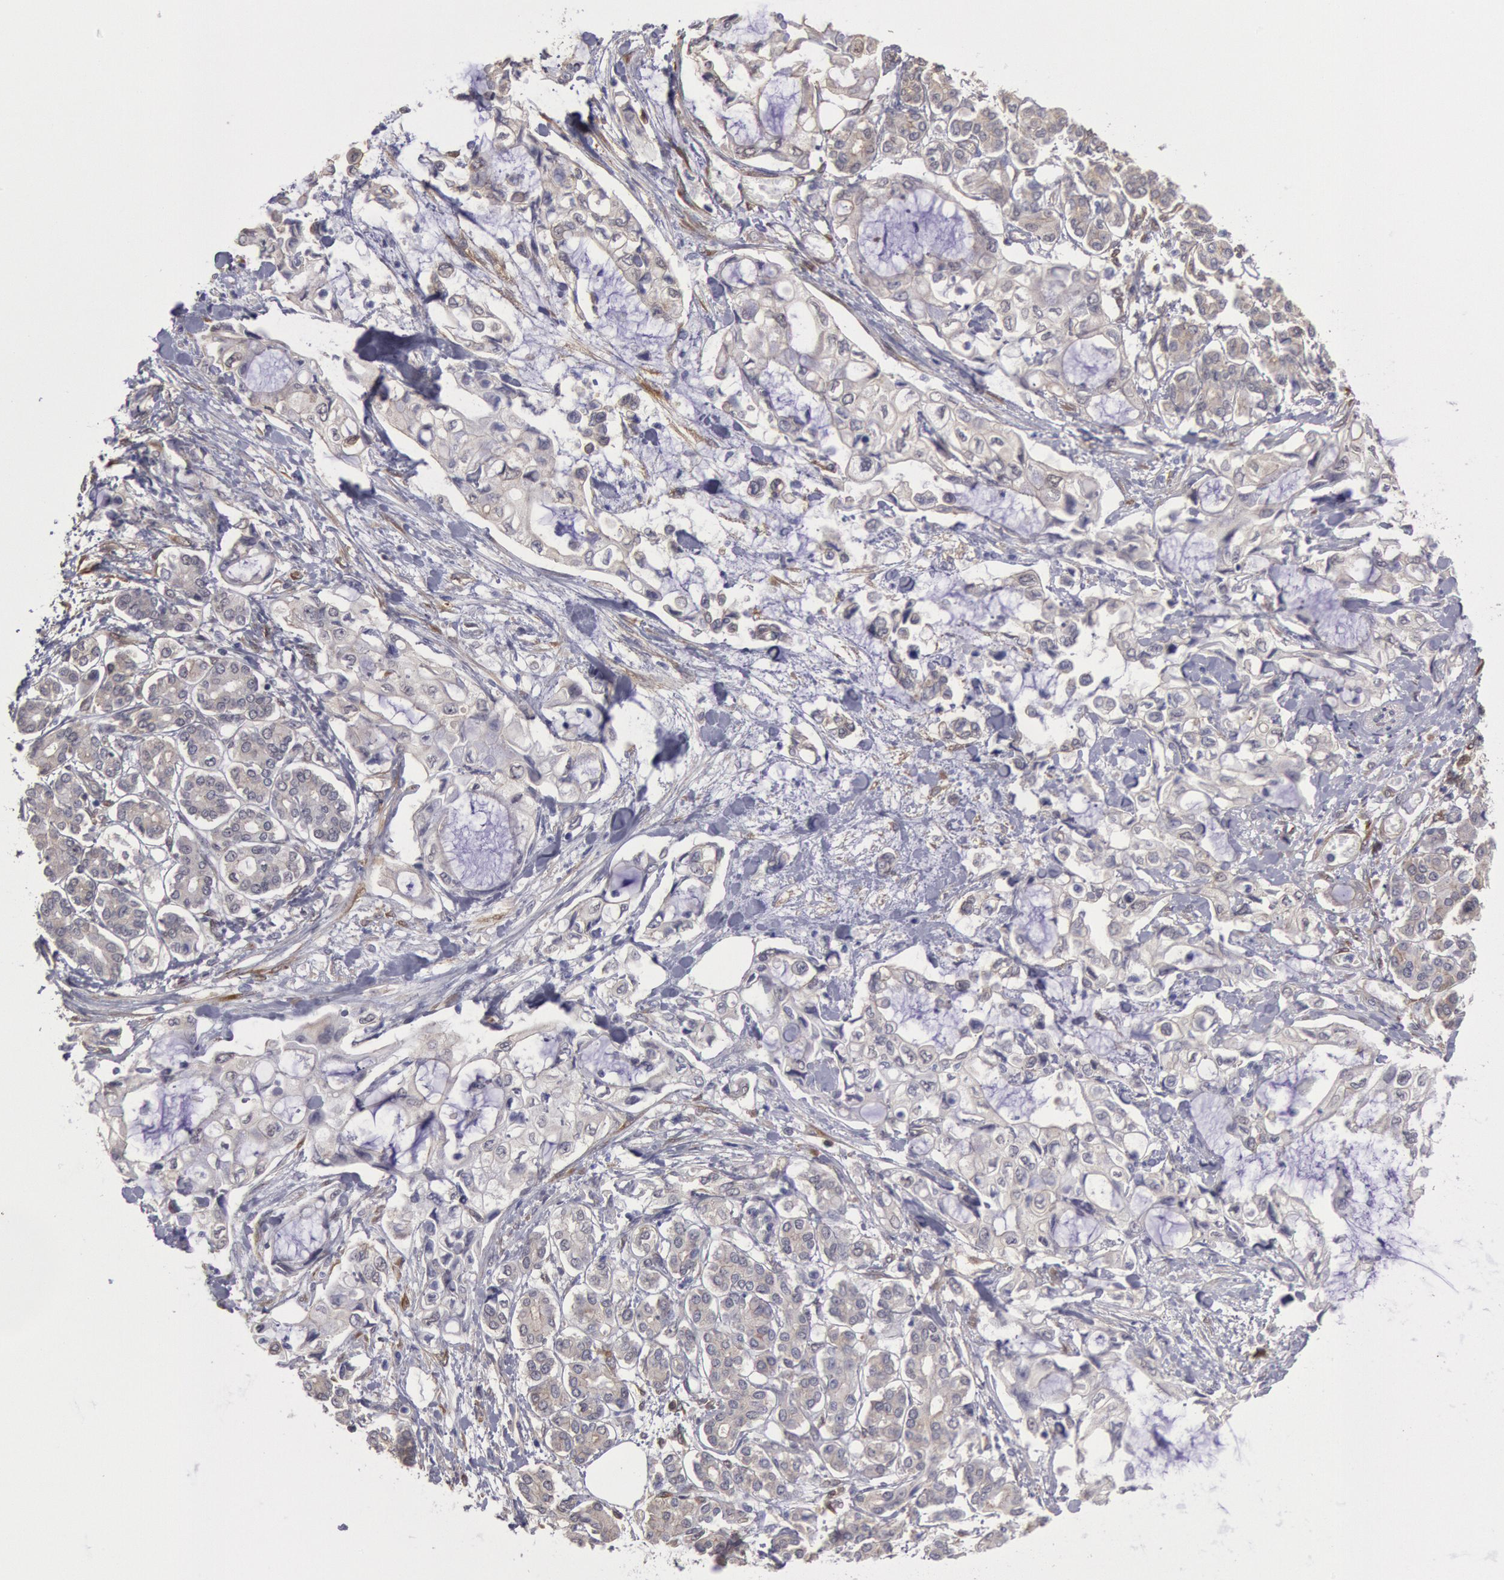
{"staining": {"intensity": "negative", "quantity": "none", "location": "none"}, "tissue": "pancreatic cancer", "cell_type": "Tumor cells", "image_type": "cancer", "snomed": [{"axis": "morphology", "description": "Adenocarcinoma, NOS"}, {"axis": "topography", "description": "Pancreas"}], "caption": "Tumor cells show no significant protein positivity in pancreatic adenocarcinoma.", "gene": "CCDC50", "patient": {"sex": "female", "age": 70}}